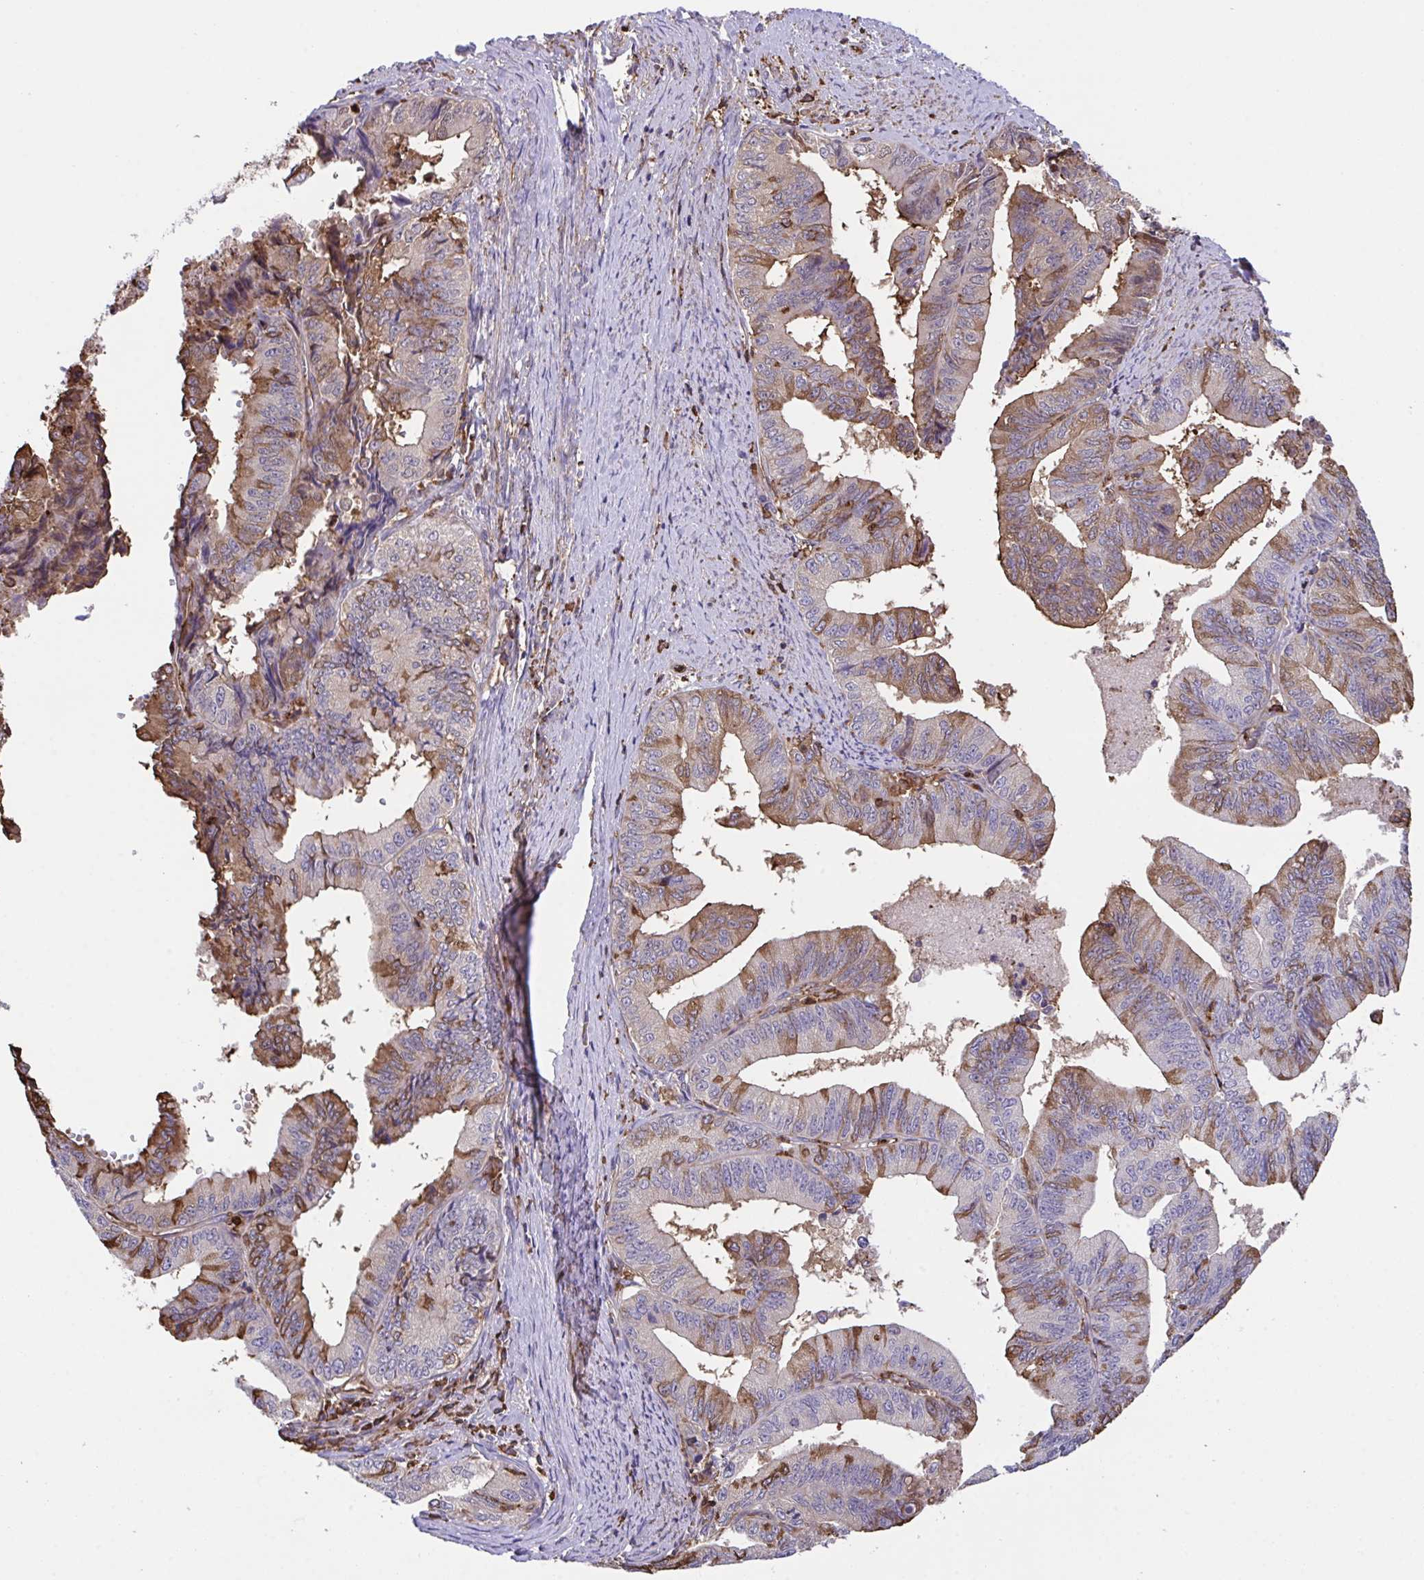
{"staining": {"intensity": "moderate", "quantity": "25%-75%", "location": "cytoplasmic/membranous"}, "tissue": "endometrial cancer", "cell_type": "Tumor cells", "image_type": "cancer", "snomed": [{"axis": "morphology", "description": "Adenocarcinoma, NOS"}, {"axis": "topography", "description": "Endometrium"}], "caption": "DAB immunohistochemical staining of human adenocarcinoma (endometrial) exhibits moderate cytoplasmic/membranous protein expression in about 25%-75% of tumor cells. (DAB (3,3'-diaminobenzidine) = brown stain, brightfield microscopy at high magnification).", "gene": "PPIH", "patient": {"sex": "female", "age": 65}}